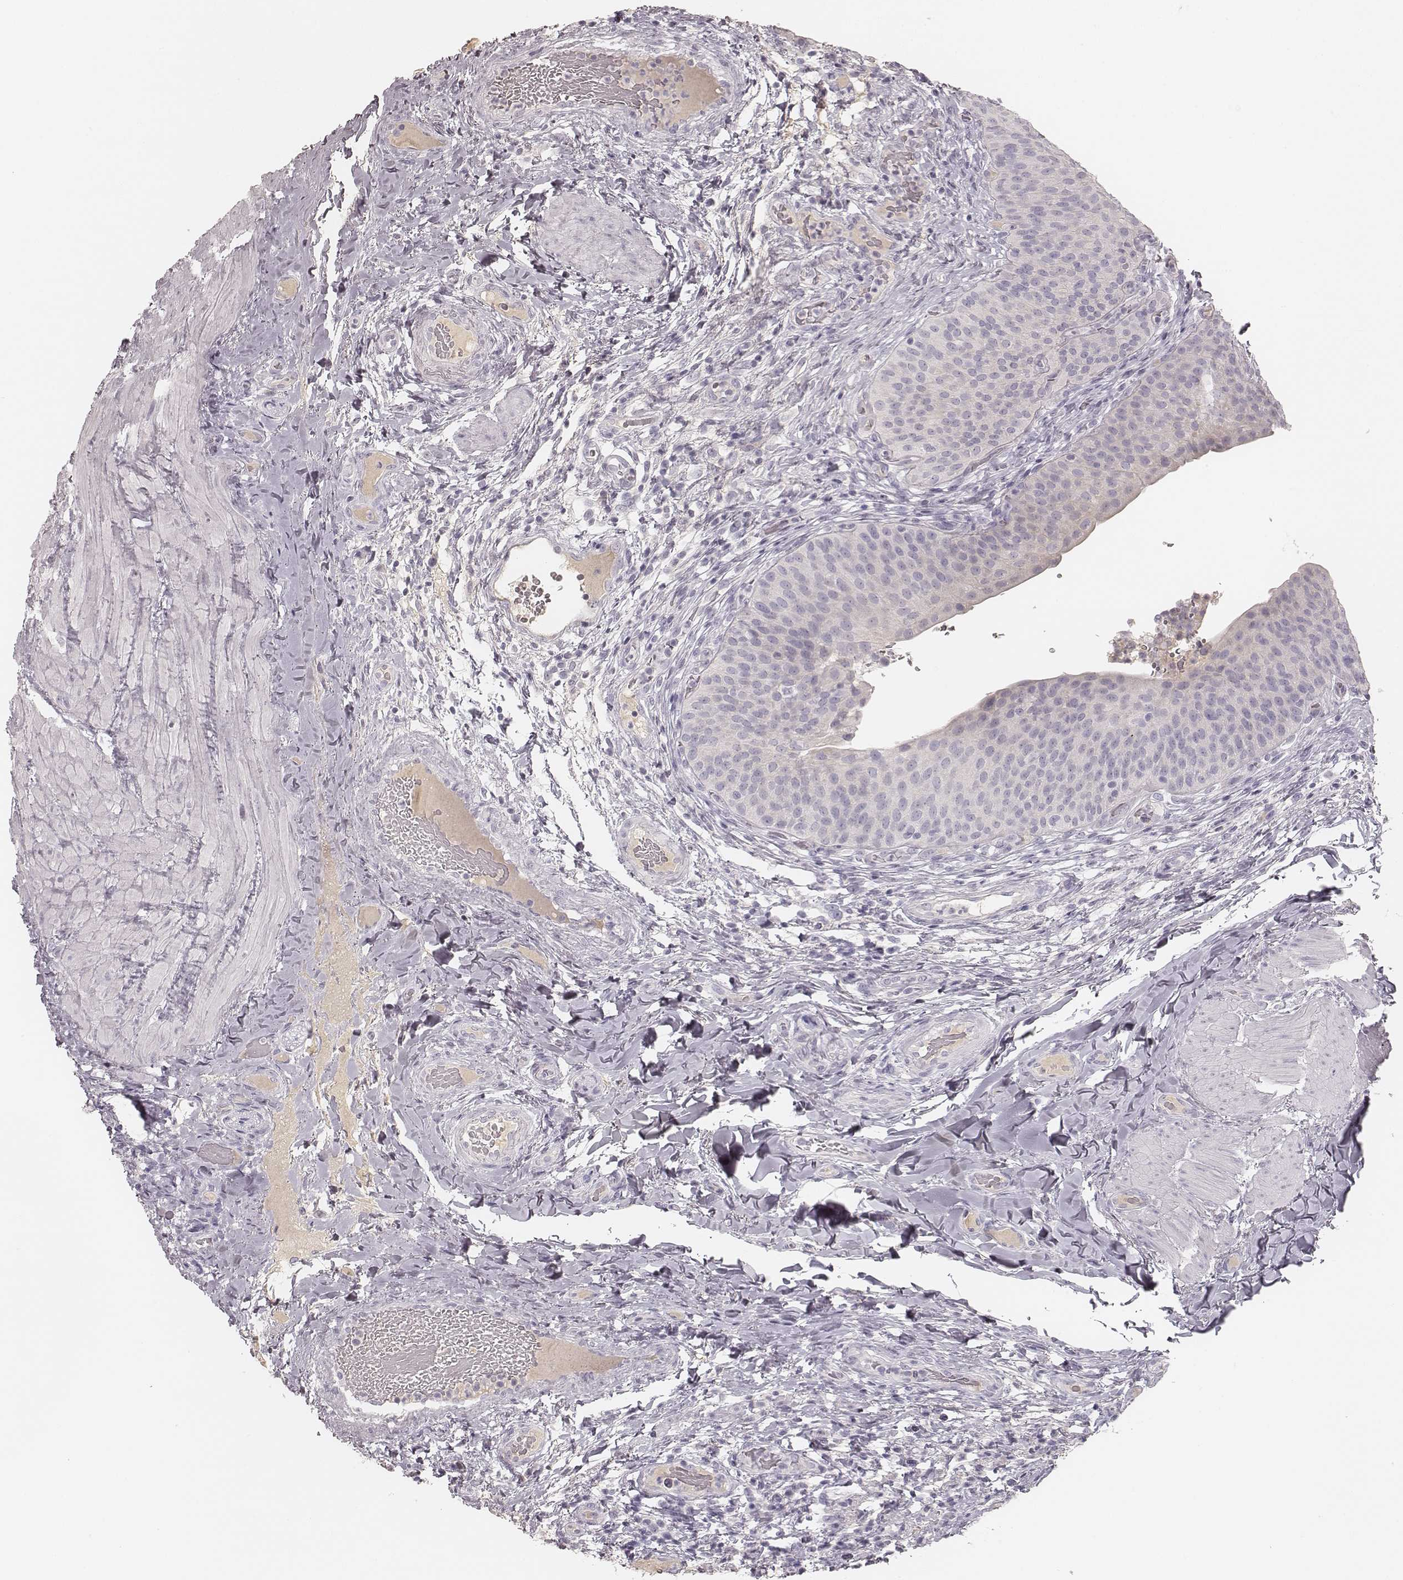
{"staining": {"intensity": "negative", "quantity": "none", "location": "none"}, "tissue": "urinary bladder", "cell_type": "Urothelial cells", "image_type": "normal", "snomed": [{"axis": "morphology", "description": "Normal tissue, NOS"}, {"axis": "topography", "description": "Urinary bladder"}], "caption": "Urothelial cells show no significant staining in normal urinary bladder.", "gene": "KRT31", "patient": {"sex": "male", "age": 66}}